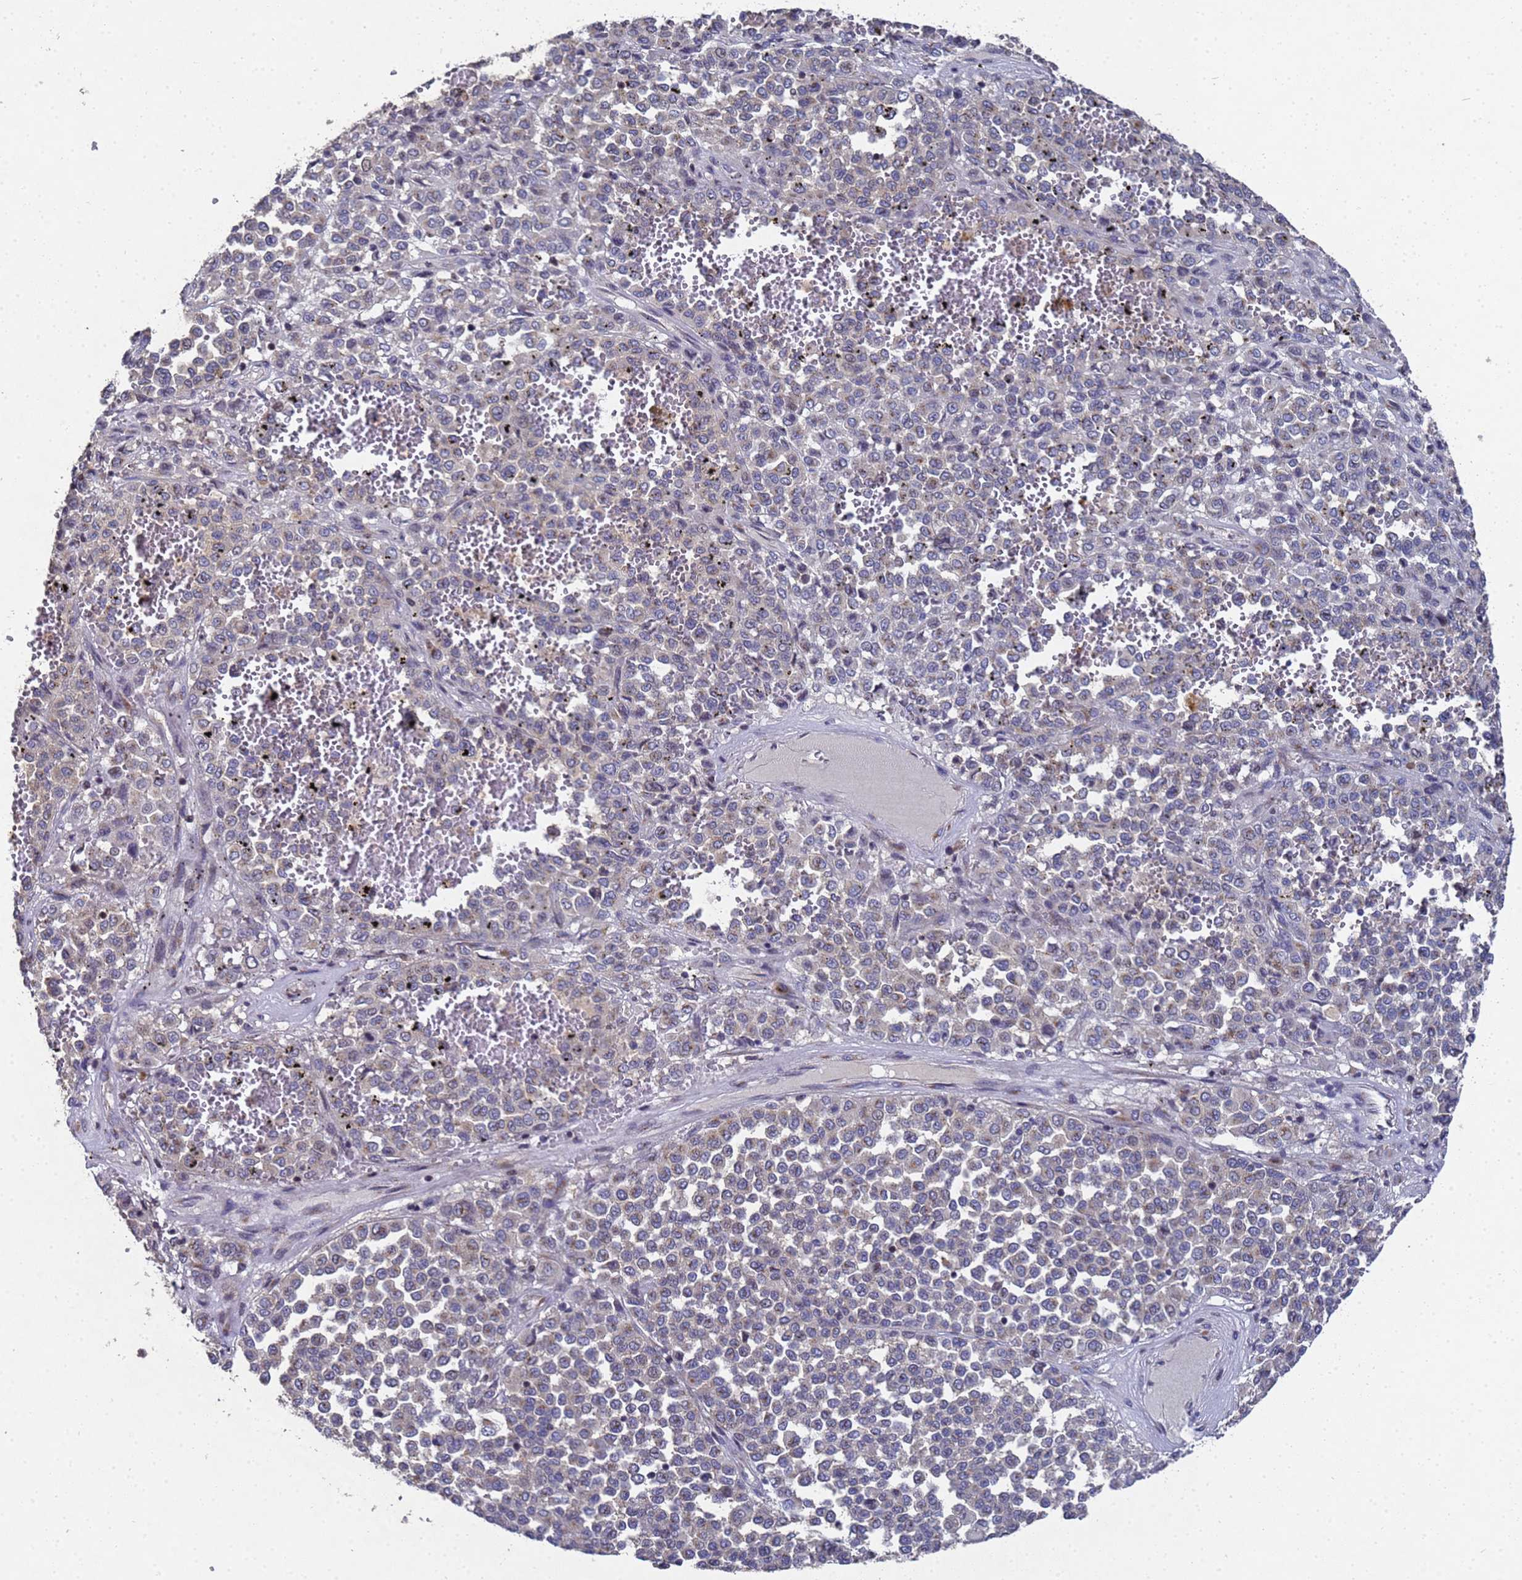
{"staining": {"intensity": "moderate", "quantity": "<25%", "location": "cytoplasmic/membranous"}, "tissue": "melanoma", "cell_type": "Tumor cells", "image_type": "cancer", "snomed": [{"axis": "morphology", "description": "Malignant melanoma, Metastatic site"}, {"axis": "topography", "description": "Pancreas"}], "caption": "Immunohistochemistry micrograph of malignant melanoma (metastatic site) stained for a protein (brown), which shows low levels of moderate cytoplasmic/membranous expression in about <25% of tumor cells.", "gene": "NSUN6", "patient": {"sex": "female", "age": 30}}